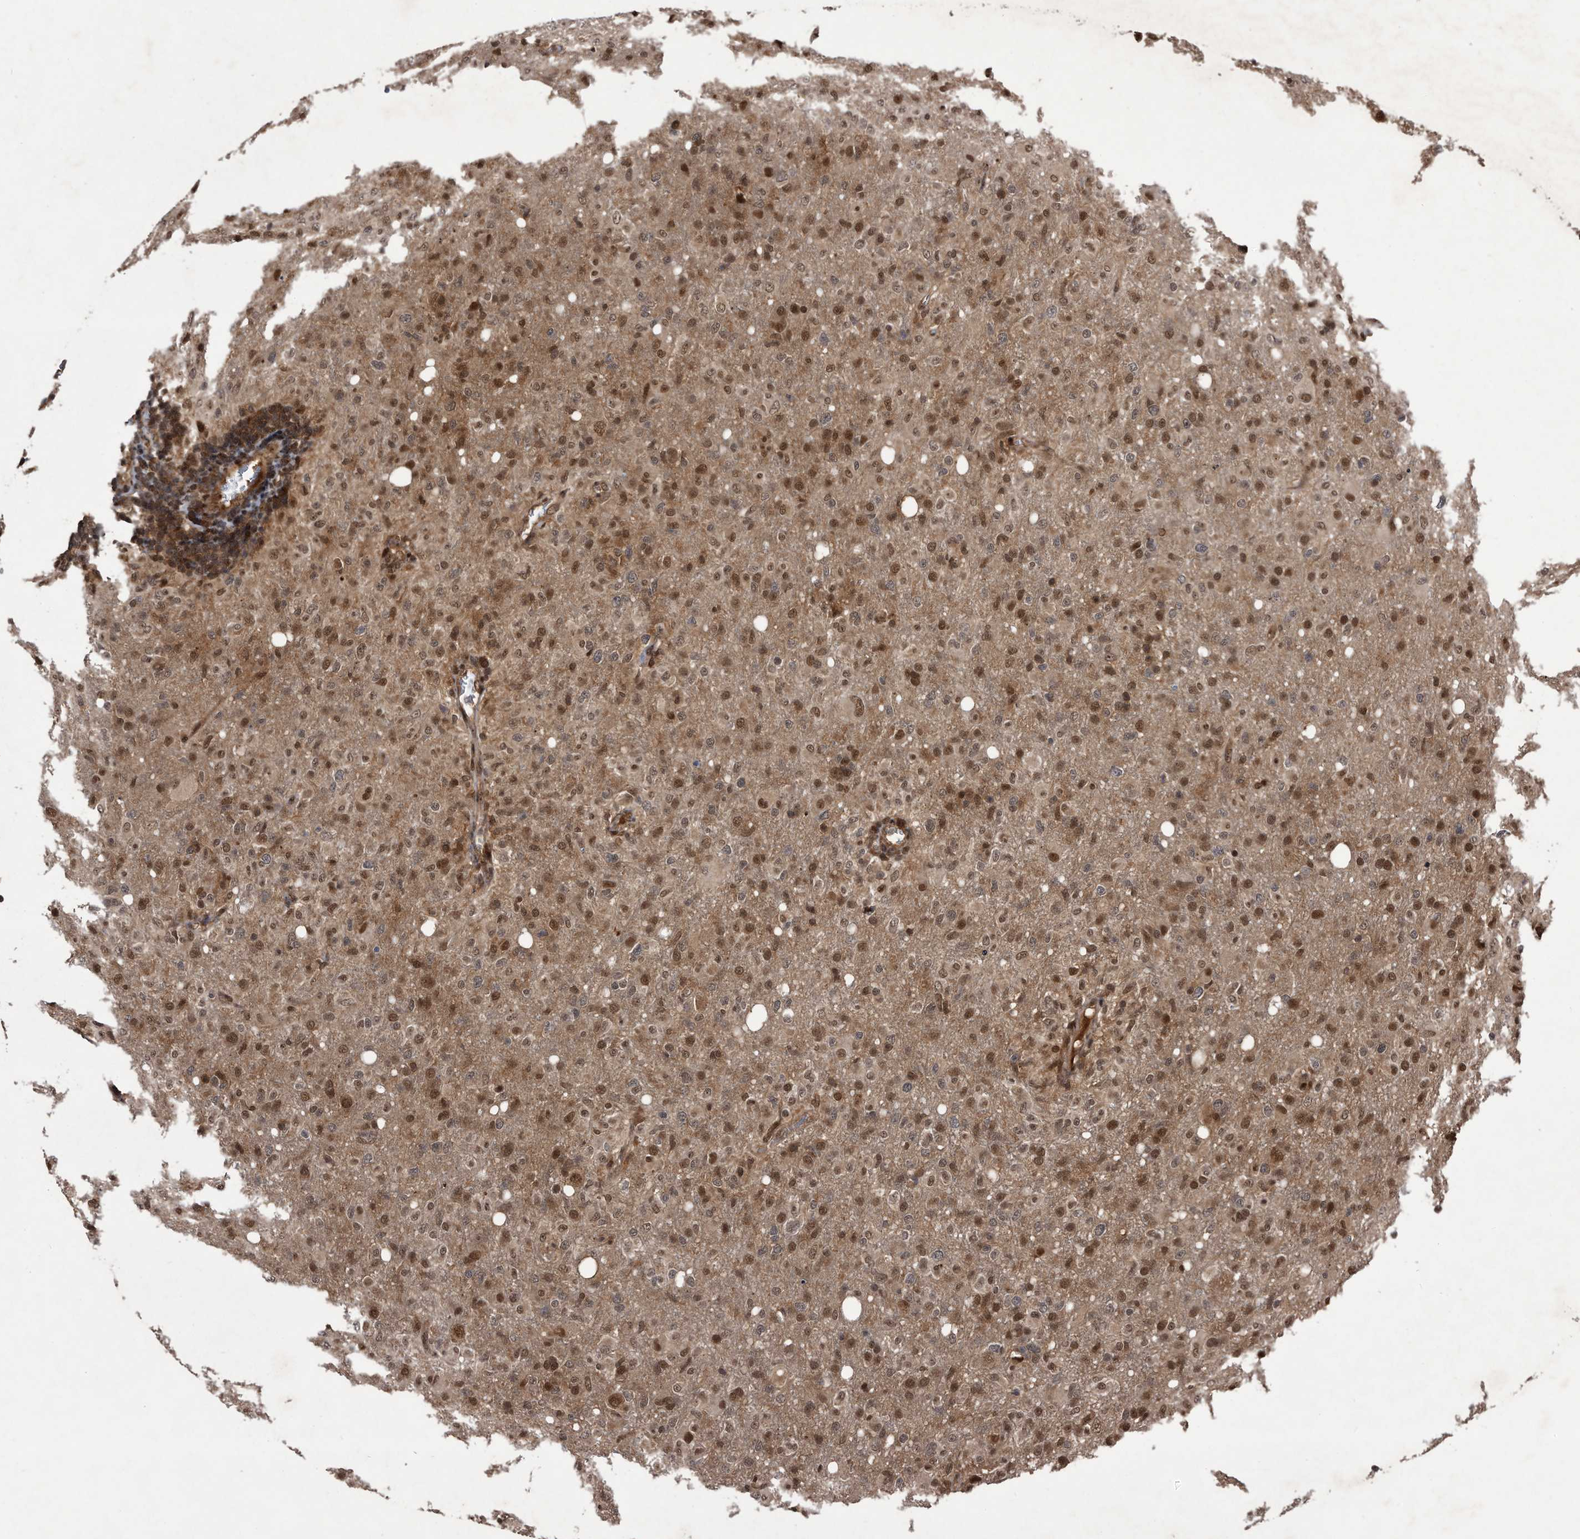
{"staining": {"intensity": "moderate", "quantity": ">75%", "location": "cytoplasmic/membranous,nuclear"}, "tissue": "glioma", "cell_type": "Tumor cells", "image_type": "cancer", "snomed": [{"axis": "morphology", "description": "Glioma, malignant, High grade"}, {"axis": "topography", "description": "Brain"}], "caption": "A histopathology image showing moderate cytoplasmic/membranous and nuclear positivity in approximately >75% of tumor cells in malignant glioma (high-grade), as visualized by brown immunohistochemical staining.", "gene": "RAD23B", "patient": {"sex": "female", "age": 57}}